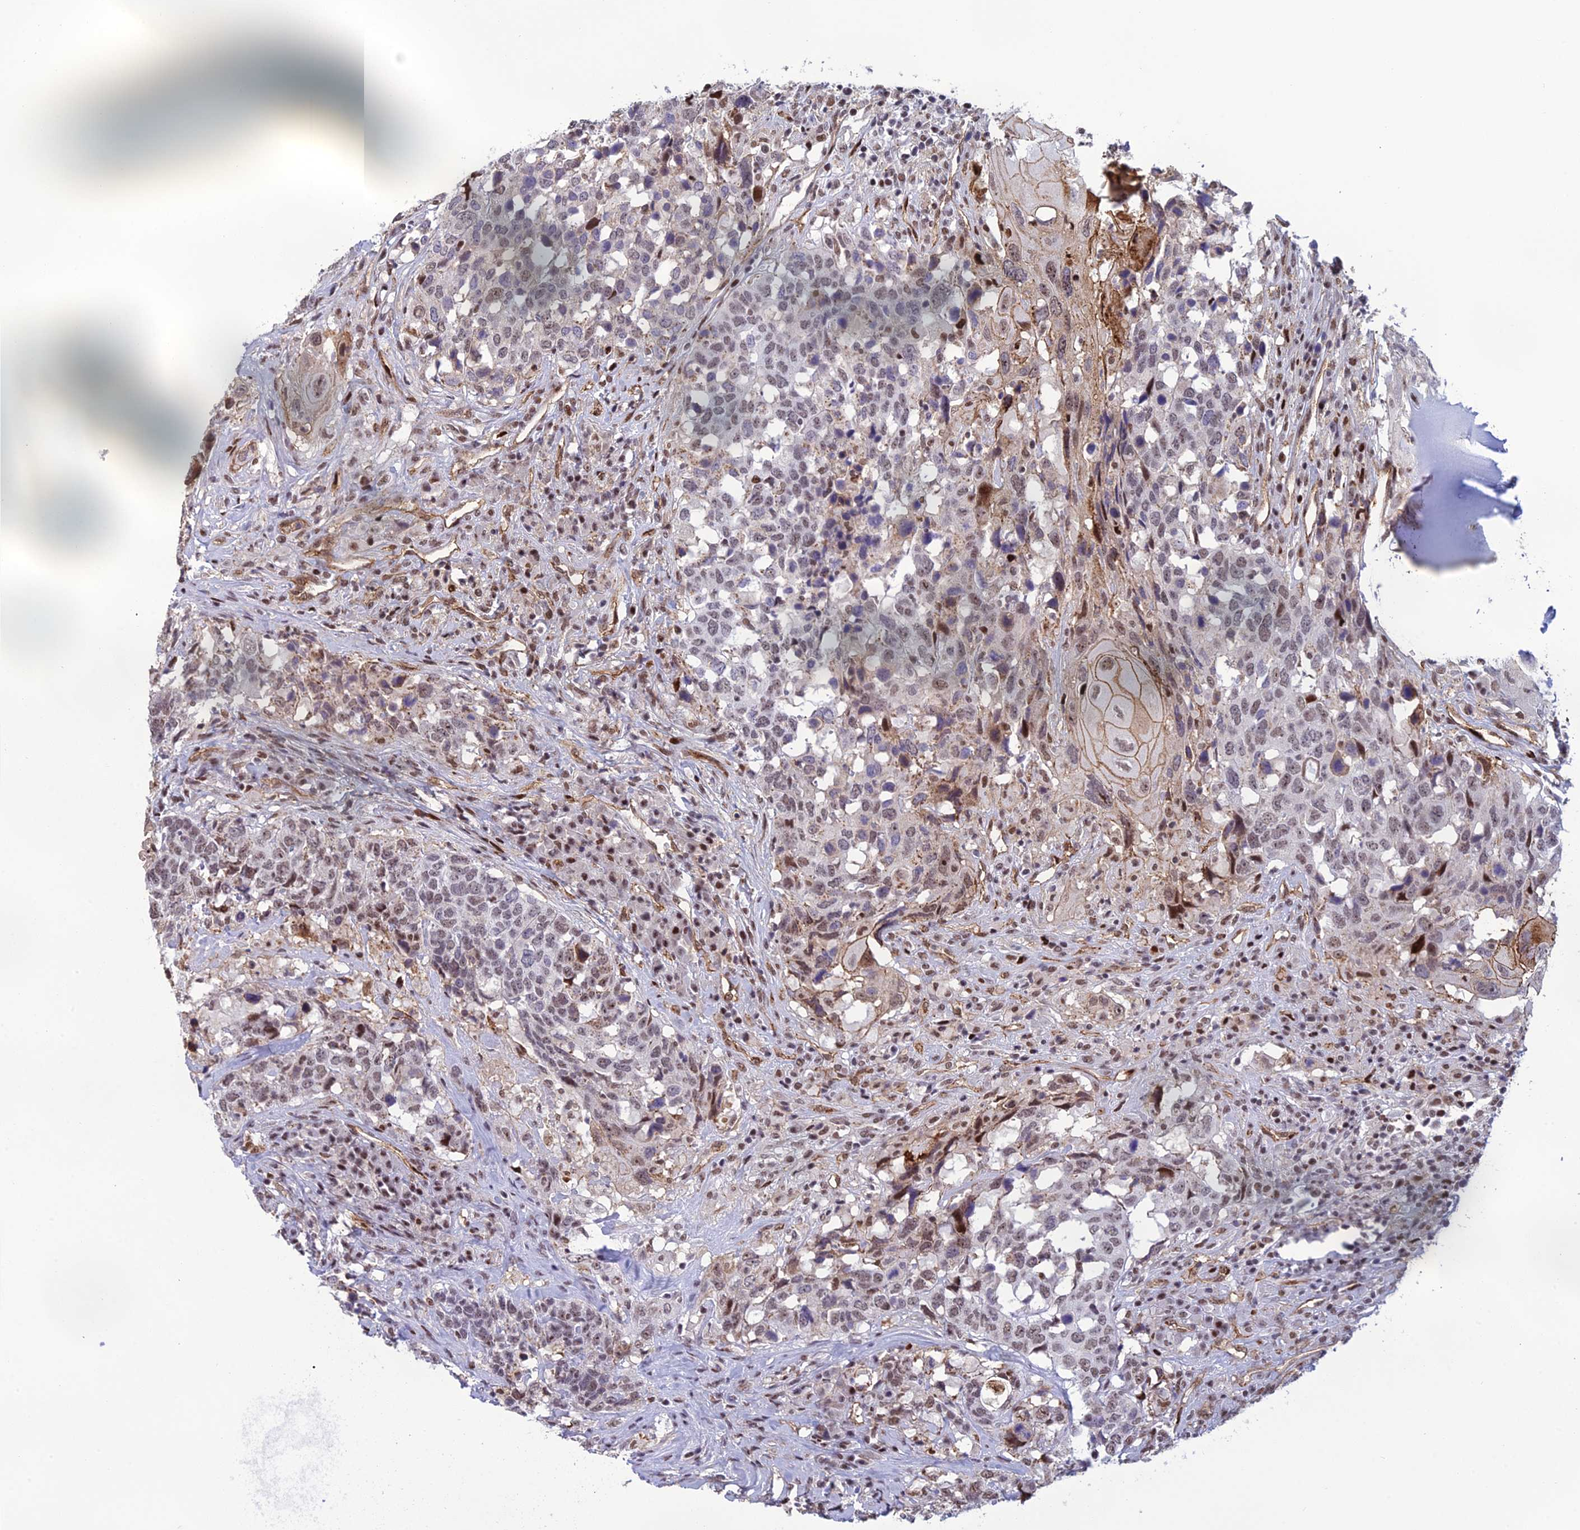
{"staining": {"intensity": "moderate", "quantity": "<25%", "location": "cytoplasmic/membranous,nuclear"}, "tissue": "head and neck cancer", "cell_type": "Tumor cells", "image_type": "cancer", "snomed": [{"axis": "morphology", "description": "Squamous cell carcinoma, NOS"}, {"axis": "topography", "description": "Head-Neck"}], "caption": "Tumor cells show moderate cytoplasmic/membranous and nuclear positivity in about <25% of cells in head and neck squamous cell carcinoma.", "gene": "RANBP3", "patient": {"sex": "male", "age": 66}}